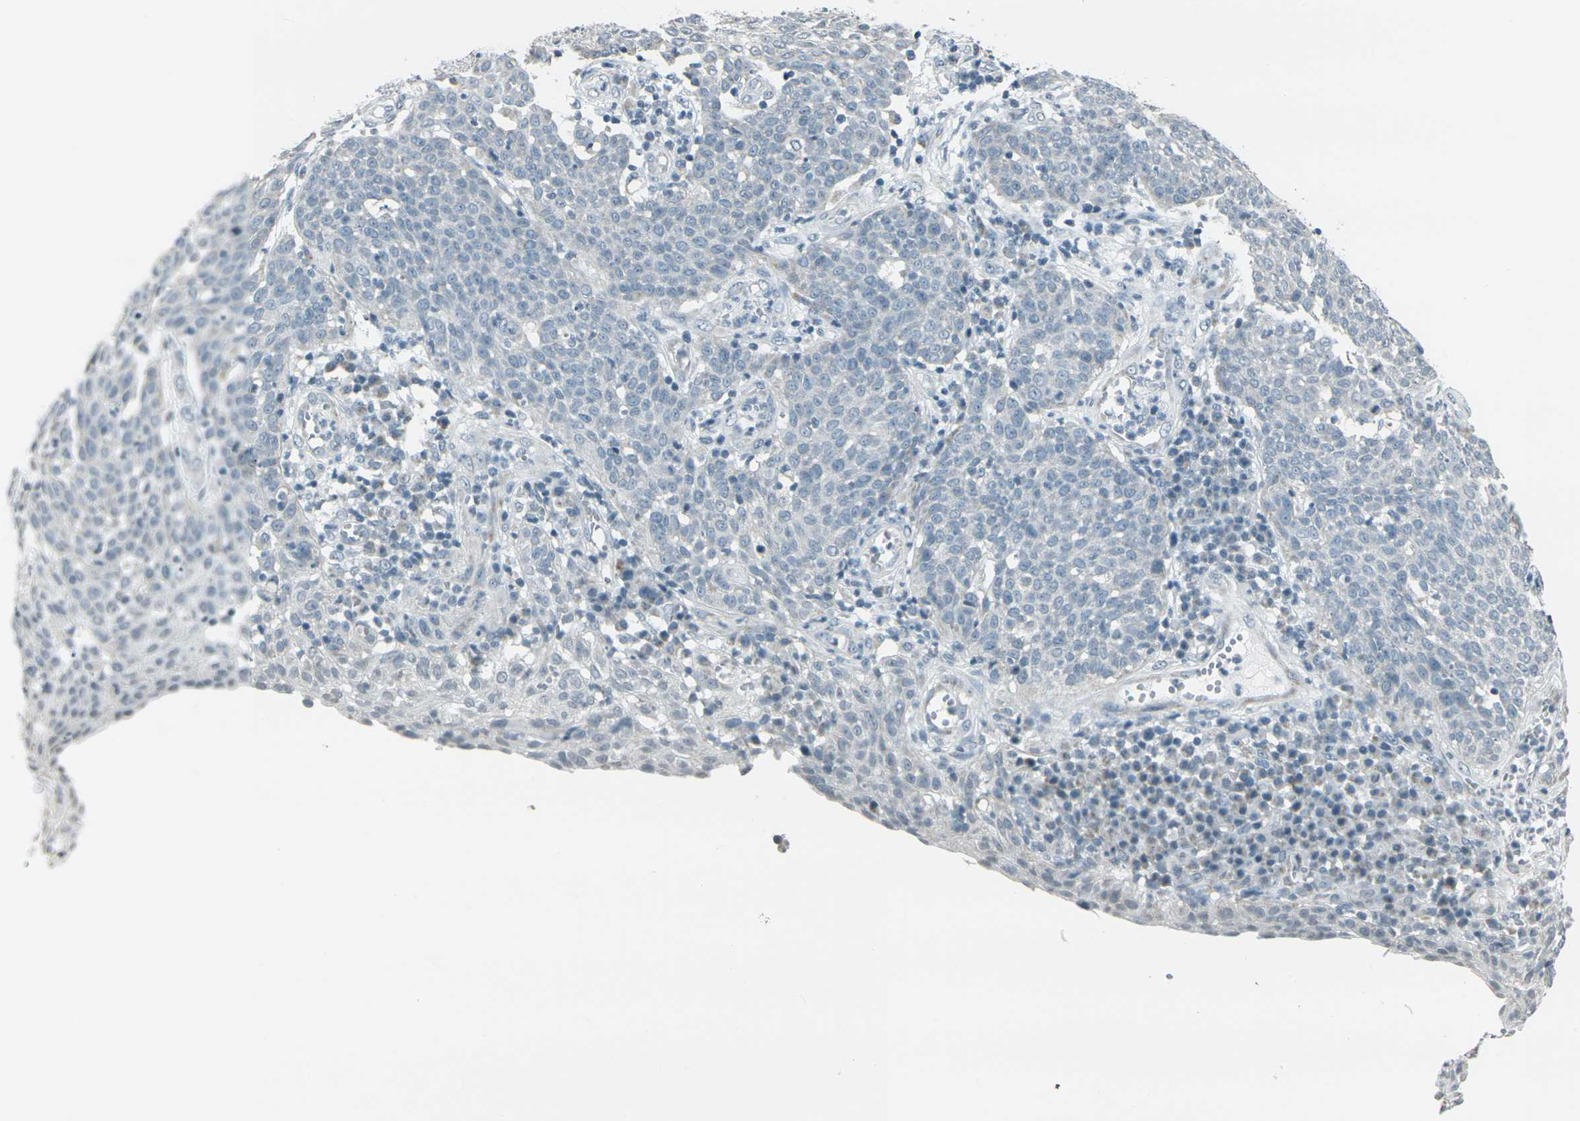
{"staining": {"intensity": "negative", "quantity": "none", "location": "none"}, "tissue": "cervical cancer", "cell_type": "Tumor cells", "image_type": "cancer", "snomed": [{"axis": "morphology", "description": "Squamous cell carcinoma, NOS"}, {"axis": "topography", "description": "Cervix"}], "caption": "Tumor cells show no significant protein staining in cervical cancer.", "gene": "H2BC1", "patient": {"sex": "female", "age": 34}}